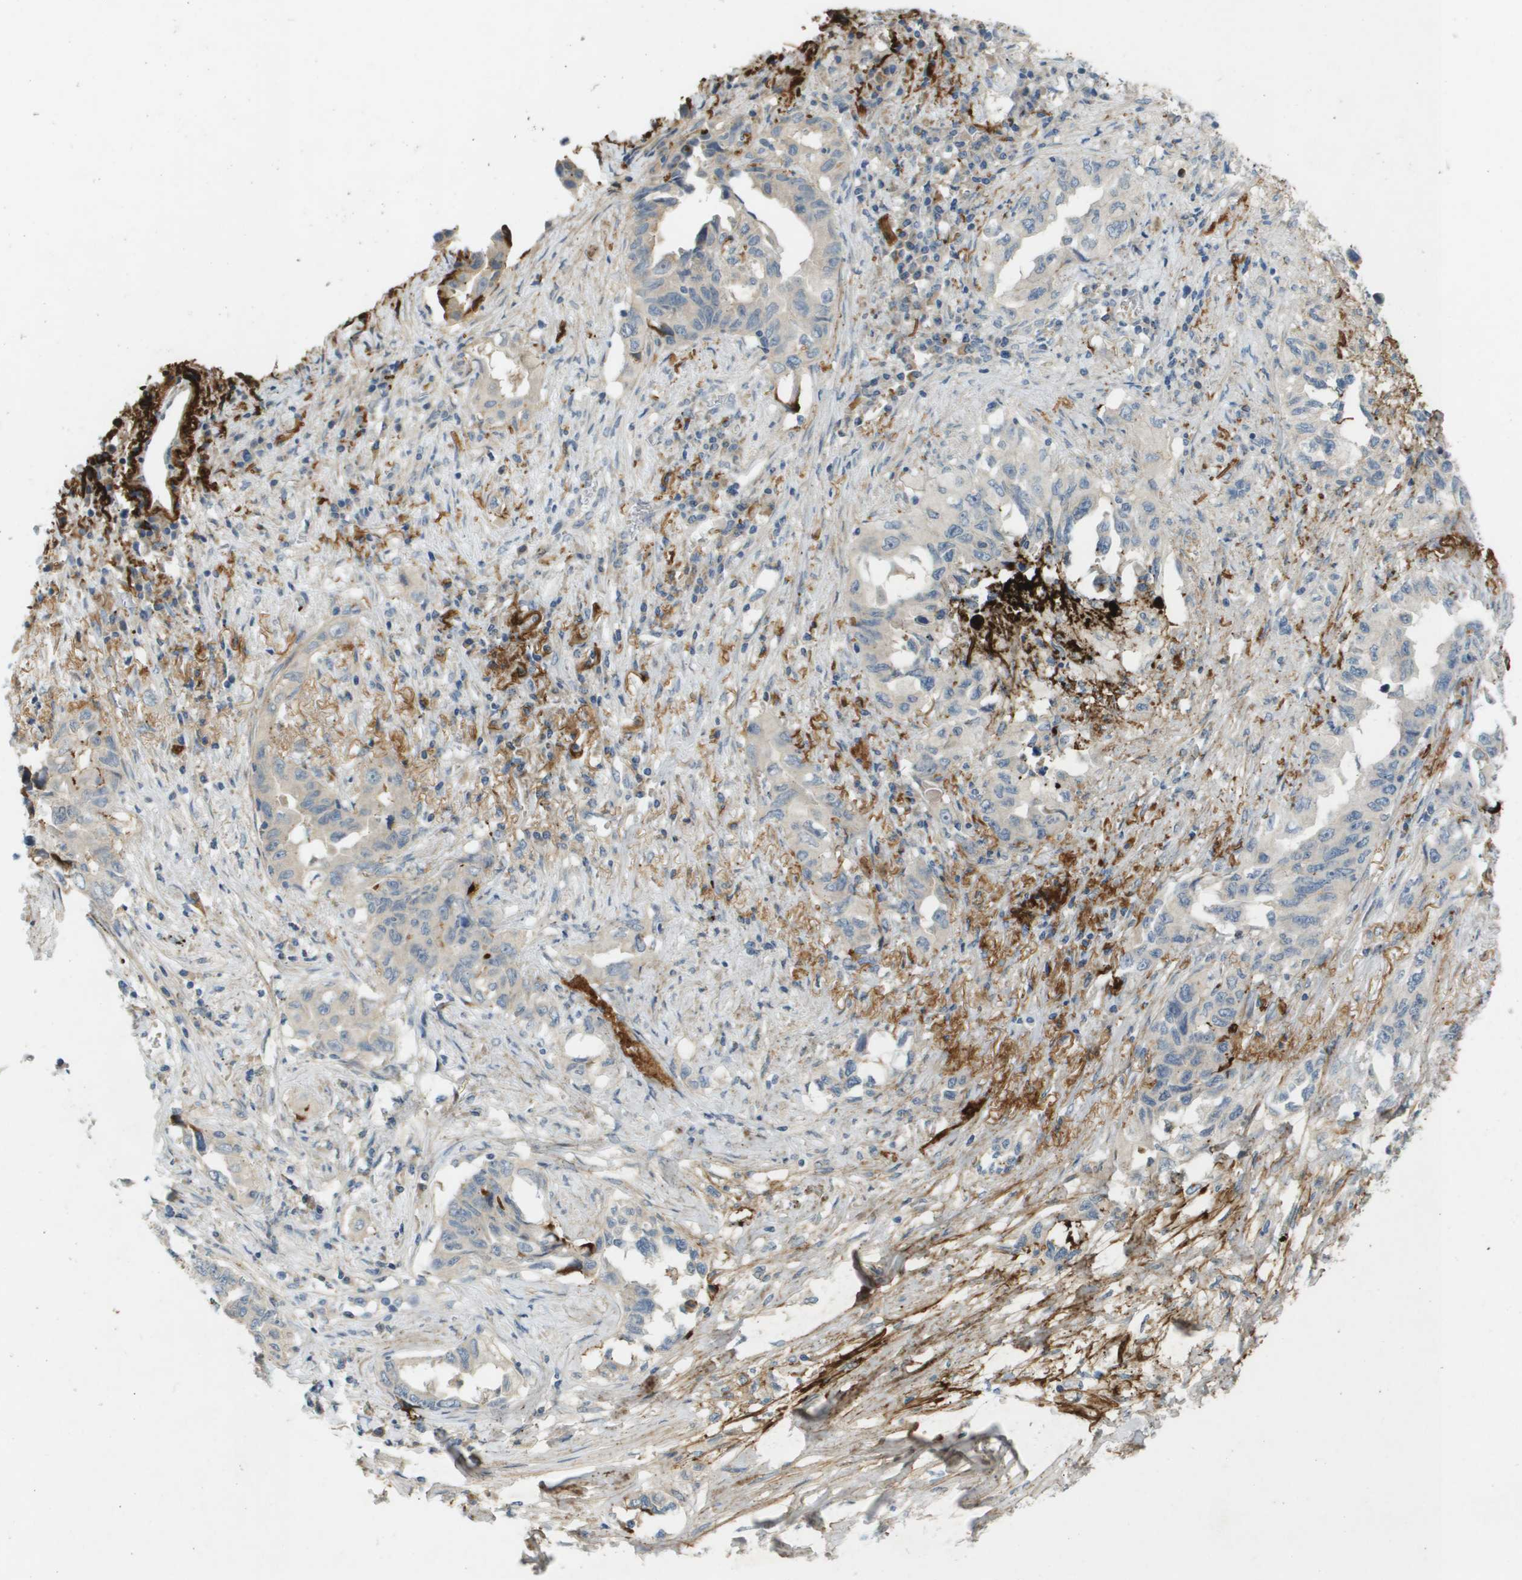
{"staining": {"intensity": "weak", "quantity": "<25%", "location": "cytoplasmic/membranous"}, "tissue": "lung cancer", "cell_type": "Tumor cells", "image_type": "cancer", "snomed": [{"axis": "morphology", "description": "Adenocarcinoma, NOS"}, {"axis": "topography", "description": "Lung"}], "caption": "Histopathology image shows no protein positivity in tumor cells of lung adenocarcinoma tissue.", "gene": "VTN", "patient": {"sex": "female", "age": 51}}